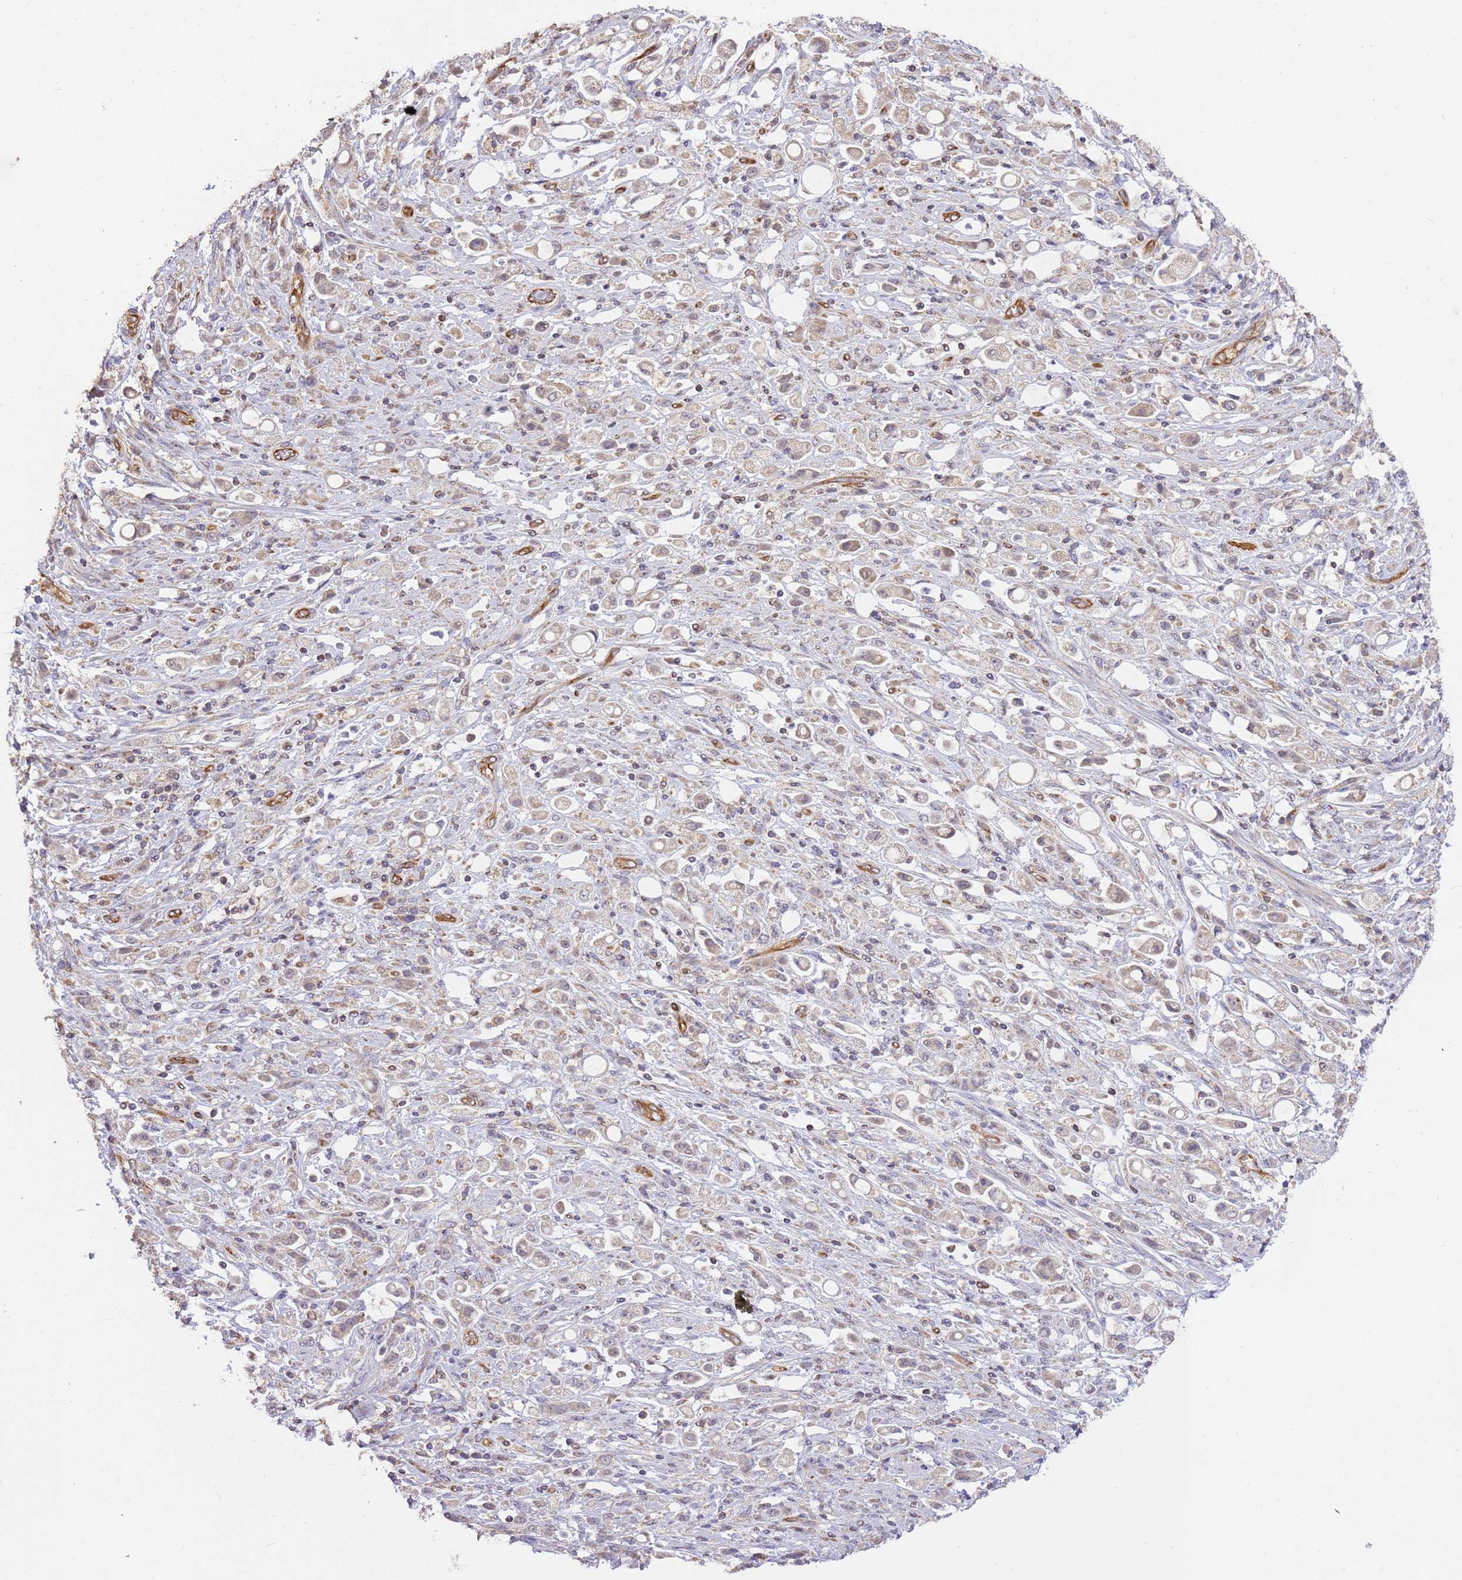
{"staining": {"intensity": "moderate", "quantity": "<25%", "location": "cytoplasmic/membranous"}, "tissue": "stomach cancer", "cell_type": "Tumor cells", "image_type": "cancer", "snomed": [{"axis": "morphology", "description": "Adenocarcinoma, NOS"}, {"axis": "topography", "description": "Stomach"}], "caption": "Stomach adenocarcinoma was stained to show a protein in brown. There is low levels of moderate cytoplasmic/membranous staining in approximately <25% of tumor cells. (IHC, brightfield microscopy, high magnification).", "gene": "DOCK9", "patient": {"sex": "female", "age": 60}}